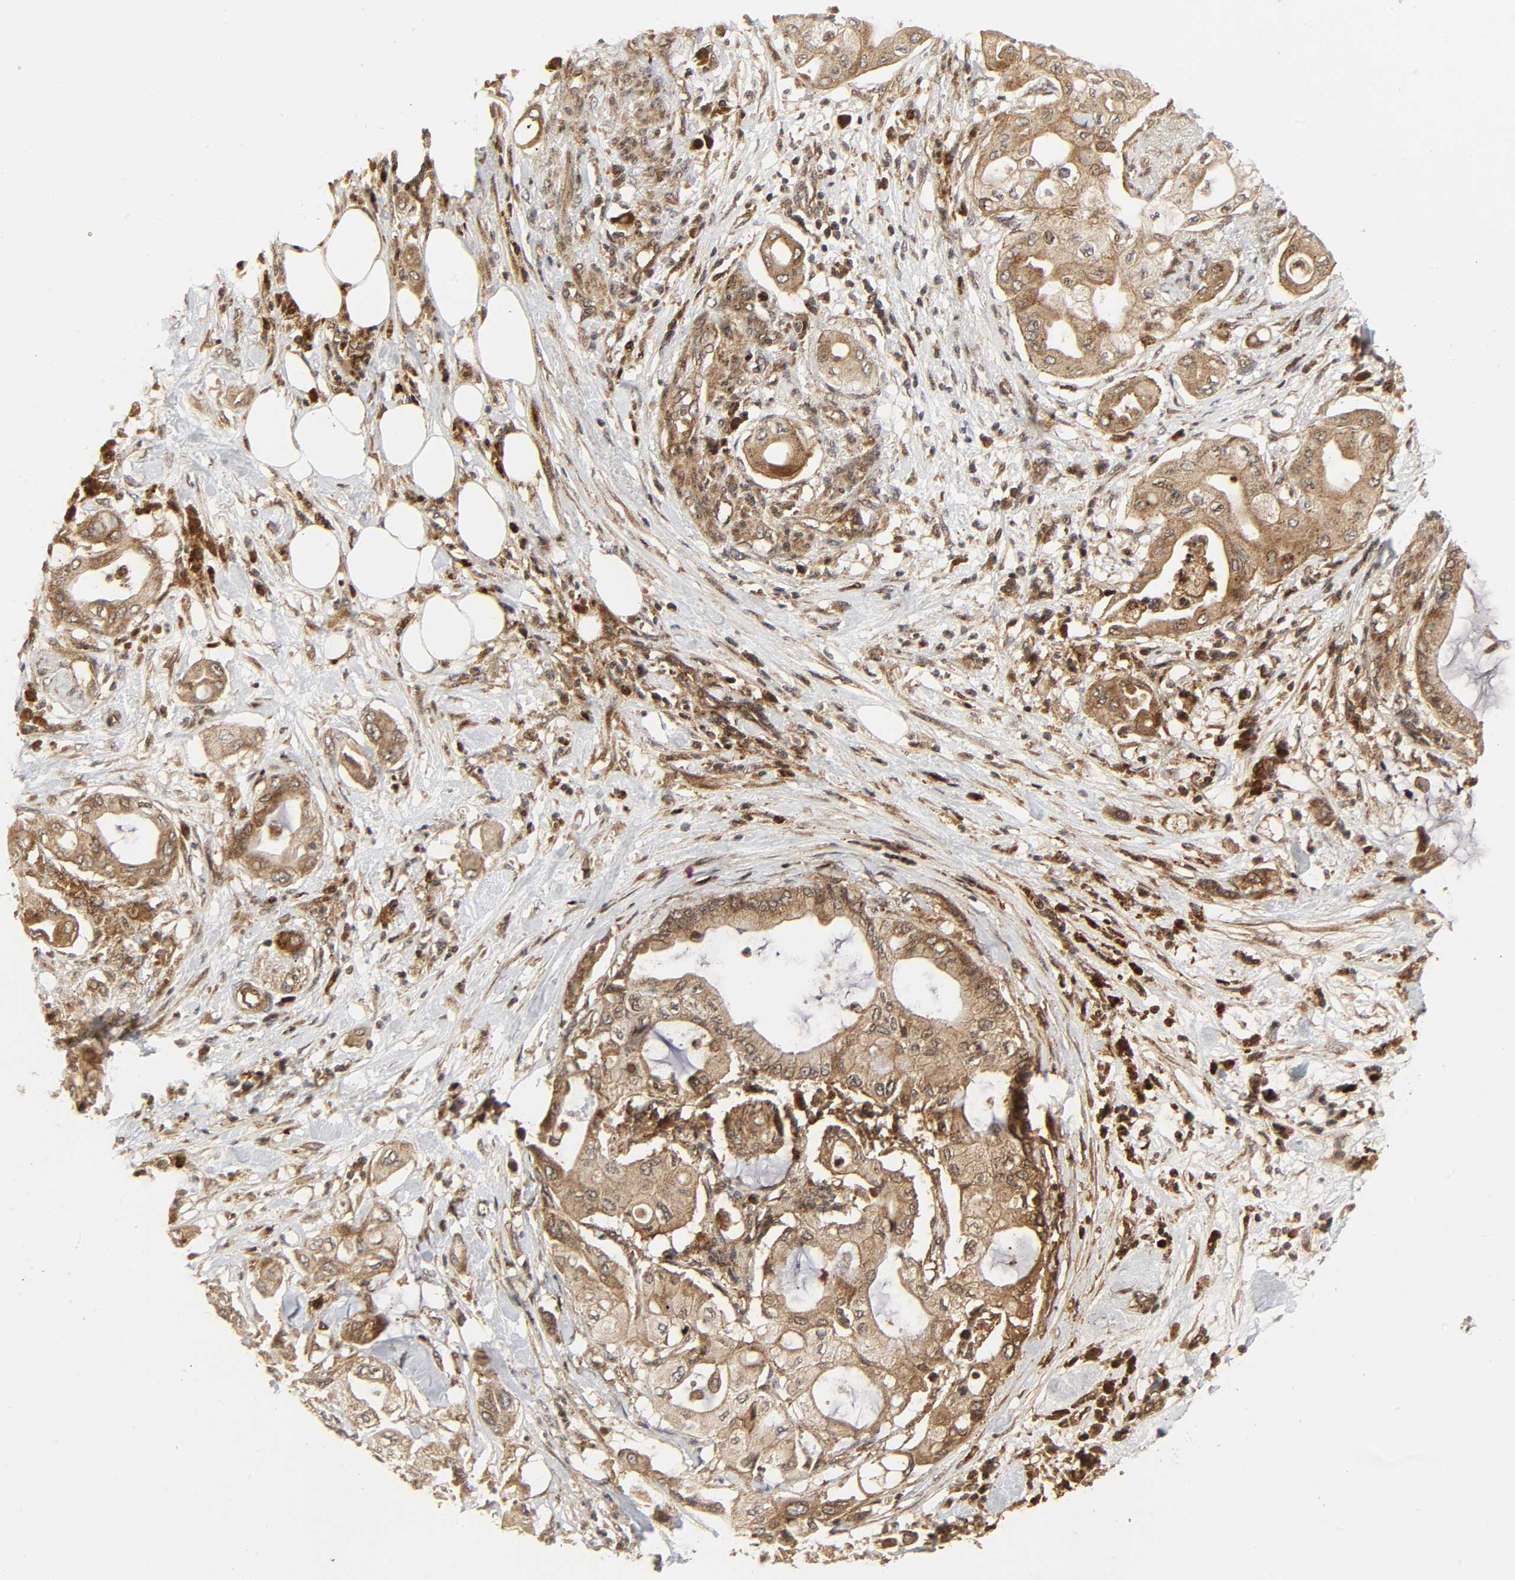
{"staining": {"intensity": "moderate", "quantity": ">75%", "location": "cytoplasmic/membranous"}, "tissue": "pancreatic cancer", "cell_type": "Tumor cells", "image_type": "cancer", "snomed": [{"axis": "morphology", "description": "Adenocarcinoma, NOS"}, {"axis": "morphology", "description": "Adenocarcinoma, metastatic, NOS"}, {"axis": "topography", "description": "Lymph node"}, {"axis": "topography", "description": "Pancreas"}, {"axis": "topography", "description": "Duodenum"}], "caption": "Moderate cytoplasmic/membranous staining for a protein is identified in about >75% of tumor cells of adenocarcinoma (pancreatic) using IHC.", "gene": "CHUK", "patient": {"sex": "female", "age": 64}}